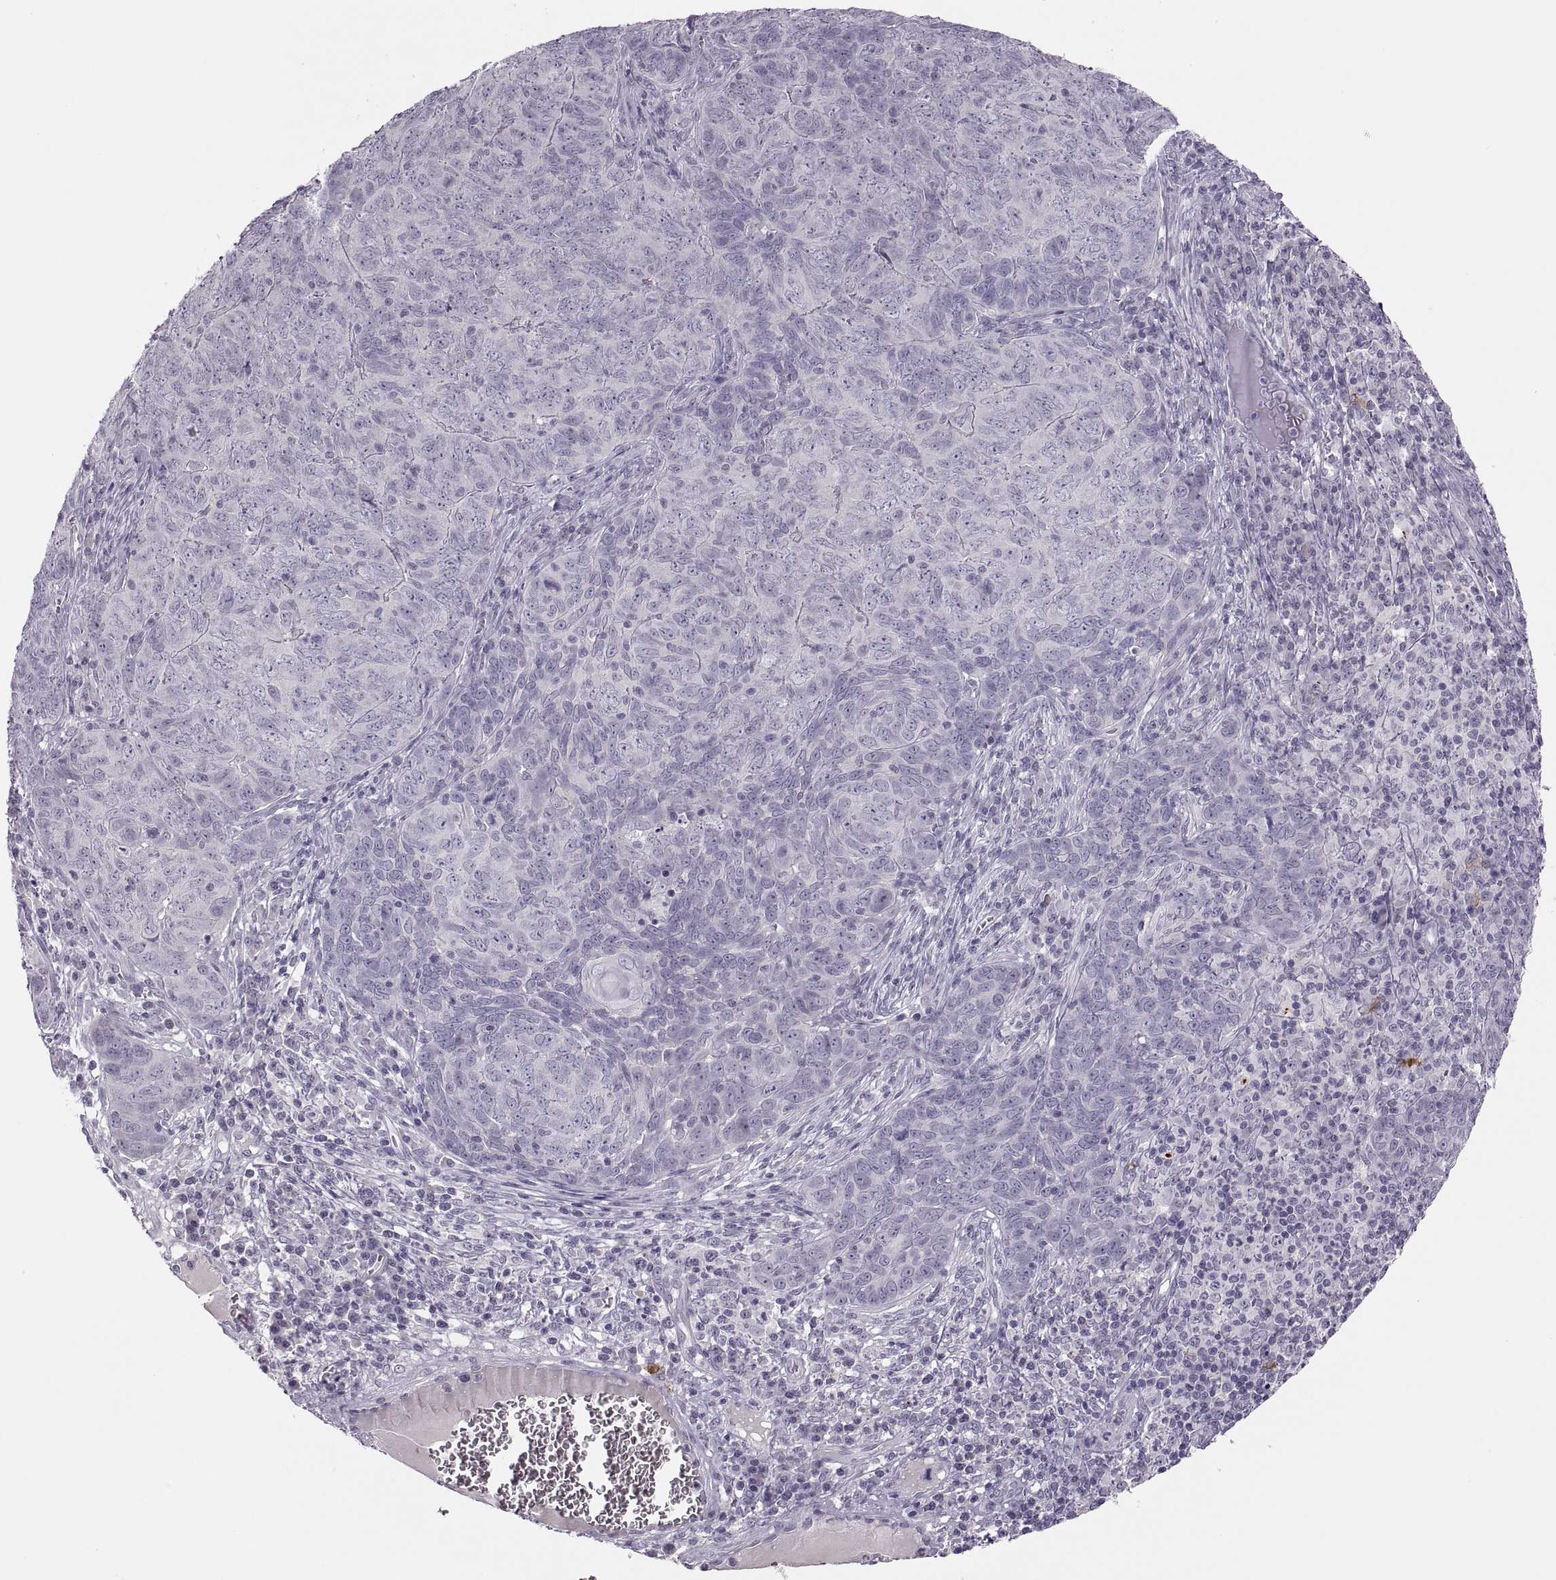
{"staining": {"intensity": "negative", "quantity": "none", "location": "none"}, "tissue": "skin cancer", "cell_type": "Tumor cells", "image_type": "cancer", "snomed": [{"axis": "morphology", "description": "Squamous cell carcinoma, NOS"}, {"axis": "topography", "description": "Skin"}, {"axis": "topography", "description": "Anal"}], "caption": "DAB (3,3'-diaminobenzidine) immunohistochemical staining of human skin cancer exhibits no significant positivity in tumor cells.", "gene": "CHCT1", "patient": {"sex": "female", "age": 51}}